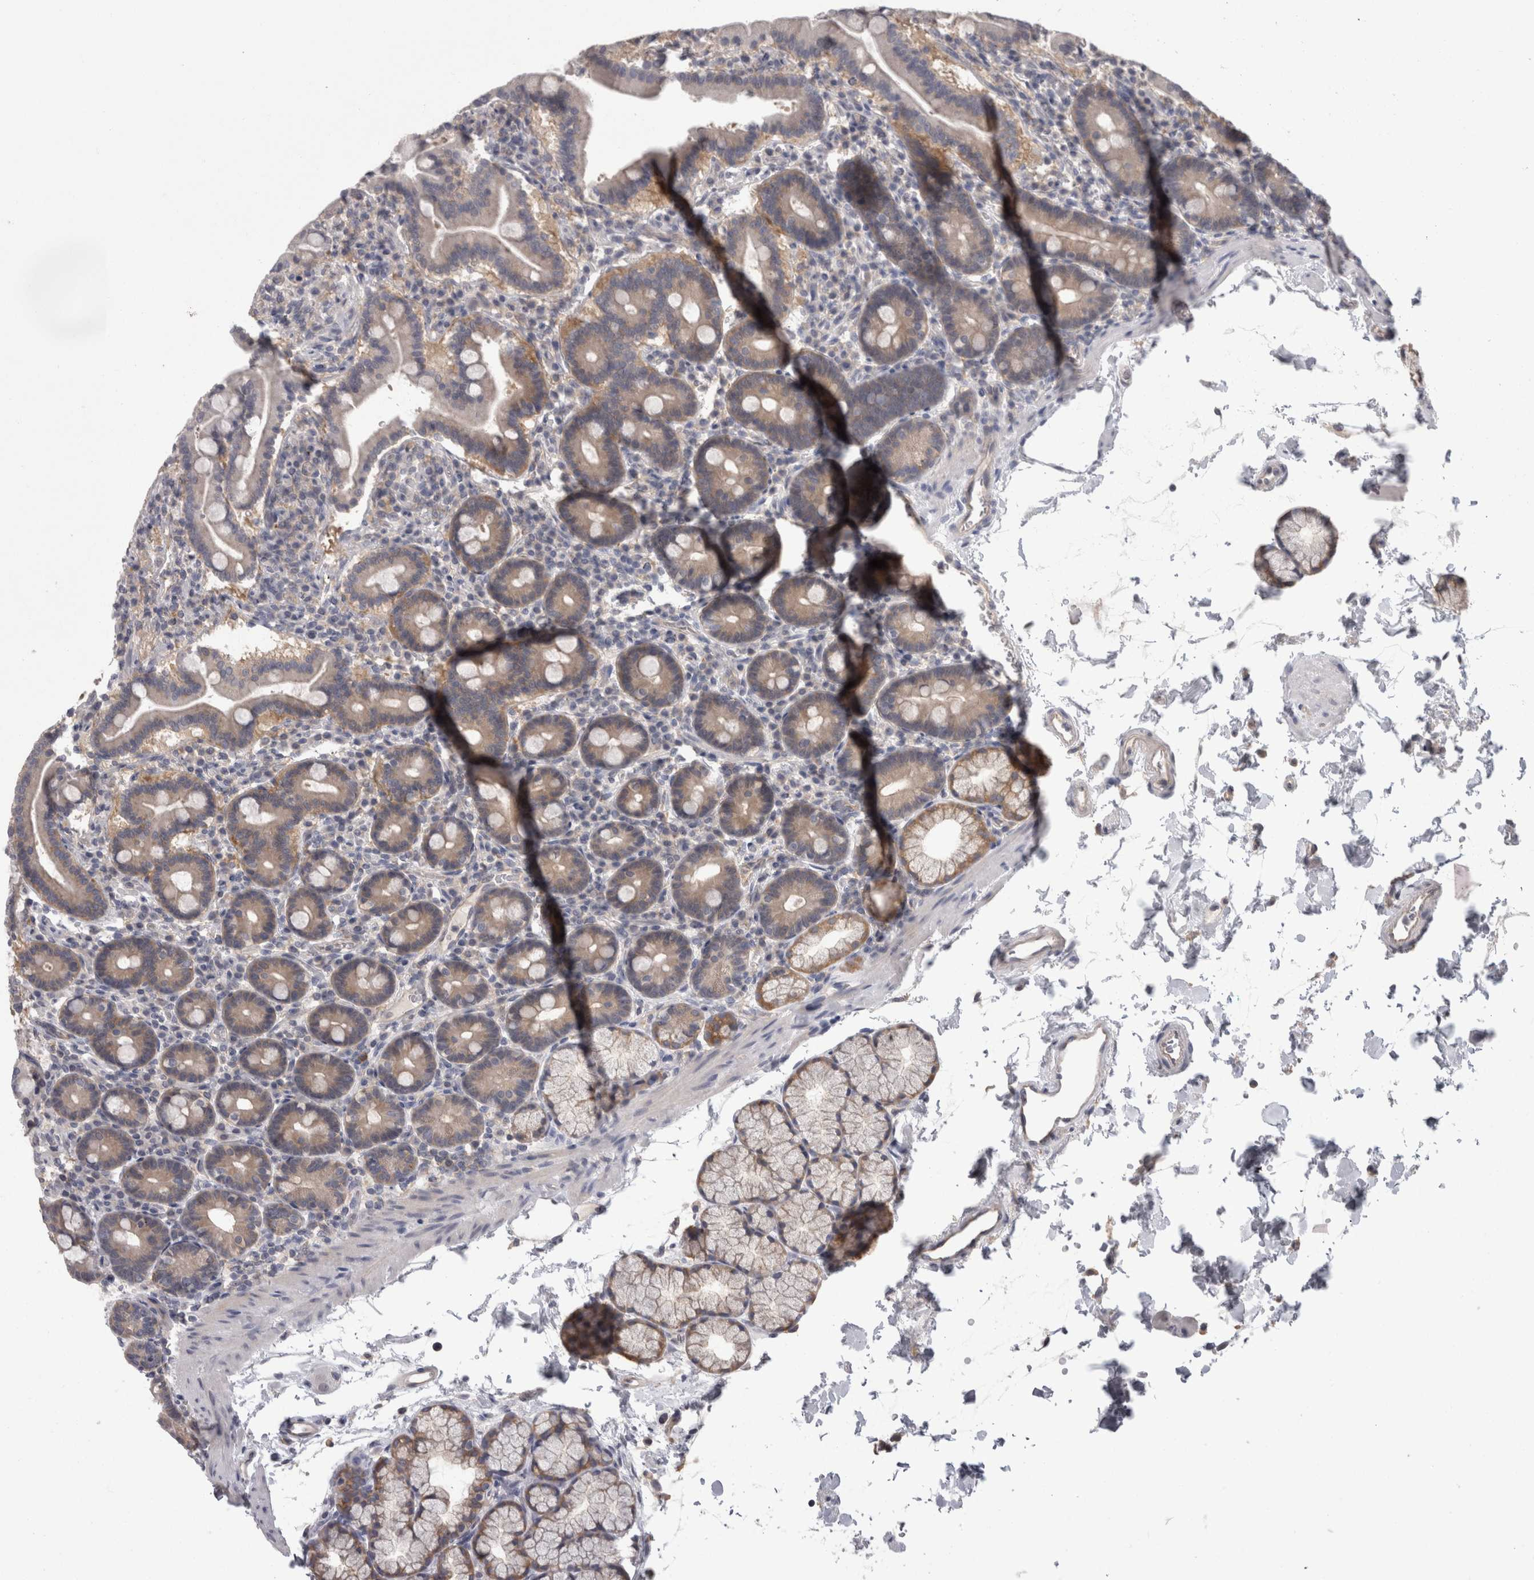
{"staining": {"intensity": "weak", "quantity": "25%-75%", "location": "cytoplasmic/membranous"}, "tissue": "duodenum", "cell_type": "Glandular cells", "image_type": "normal", "snomed": [{"axis": "morphology", "description": "Normal tissue, NOS"}, {"axis": "topography", "description": "Duodenum"}], "caption": "About 25%-75% of glandular cells in benign human duodenum exhibit weak cytoplasmic/membranous protein expression as visualized by brown immunohistochemical staining.", "gene": "LYZL6", "patient": {"sex": "male", "age": 54}}